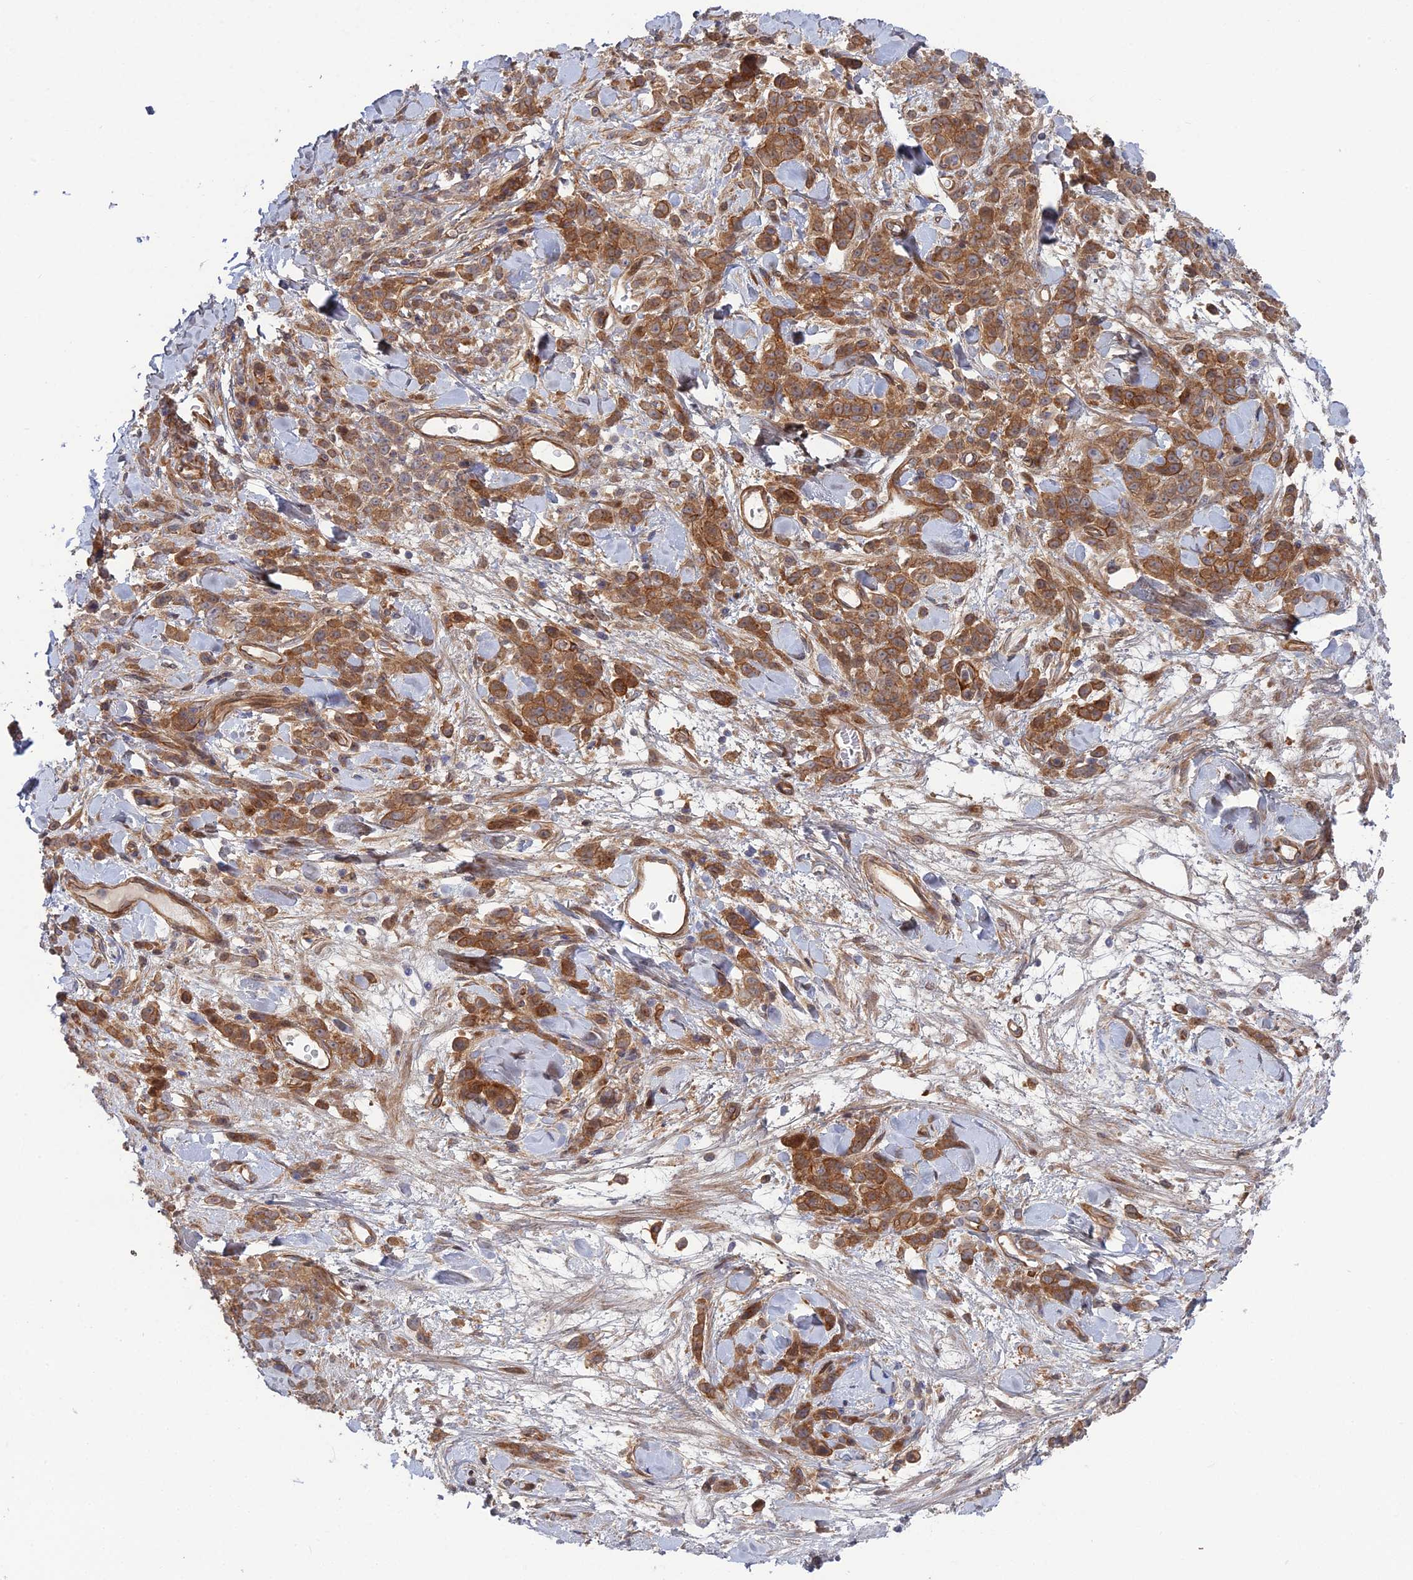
{"staining": {"intensity": "moderate", "quantity": ">75%", "location": "cytoplasmic/membranous"}, "tissue": "stomach cancer", "cell_type": "Tumor cells", "image_type": "cancer", "snomed": [{"axis": "morphology", "description": "Normal tissue, NOS"}, {"axis": "morphology", "description": "Adenocarcinoma, NOS"}, {"axis": "topography", "description": "Stomach"}], "caption": "A histopathology image showing moderate cytoplasmic/membranous staining in about >75% of tumor cells in stomach adenocarcinoma, as visualized by brown immunohistochemical staining.", "gene": "ABHD1", "patient": {"sex": "male", "age": 82}}